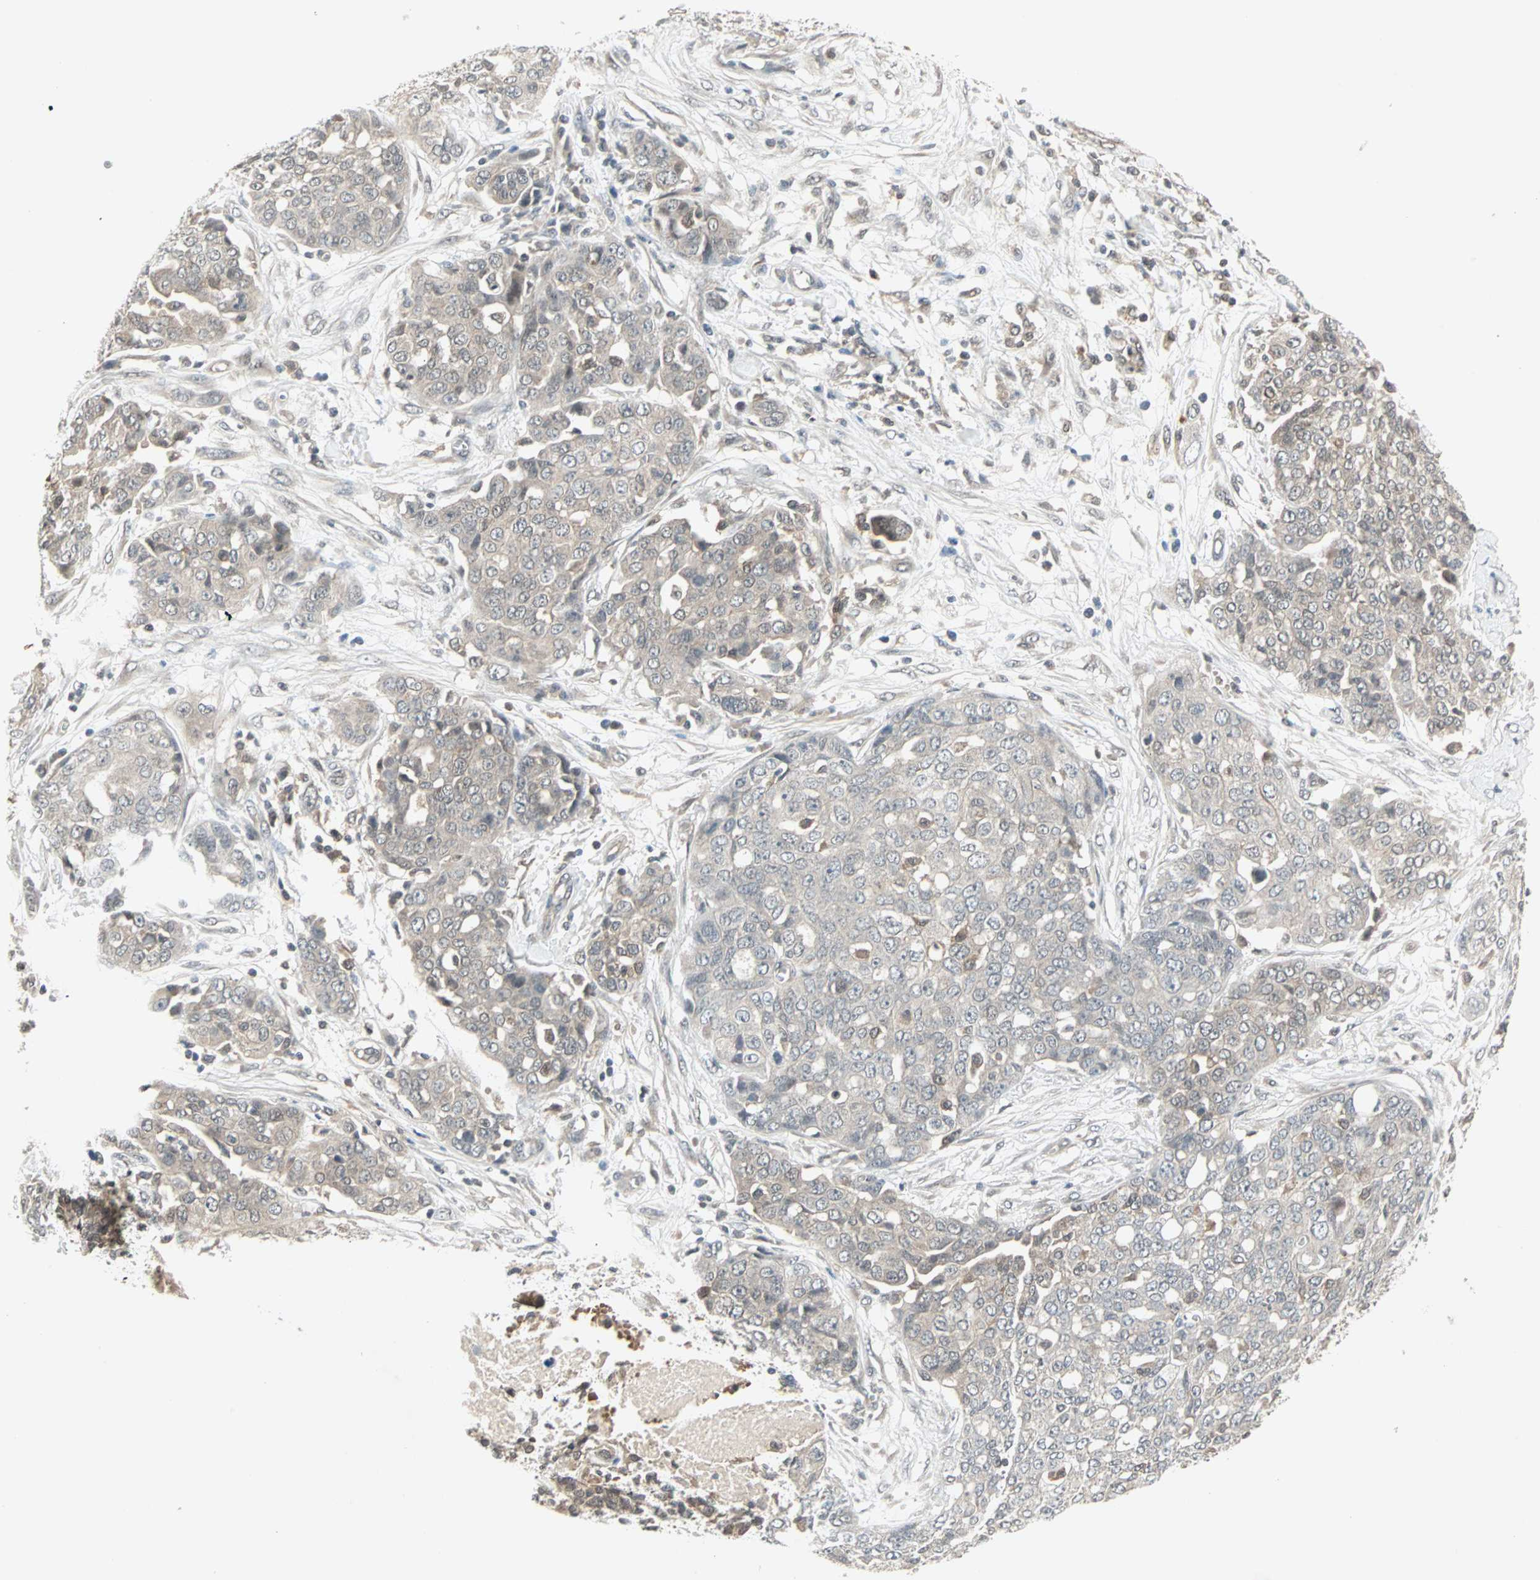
{"staining": {"intensity": "weak", "quantity": "25%-75%", "location": "cytoplasmic/membranous"}, "tissue": "ovarian cancer", "cell_type": "Tumor cells", "image_type": "cancer", "snomed": [{"axis": "morphology", "description": "Cystadenocarcinoma, serous, NOS"}, {"axis": "topography", "description": "Soft tissue"}, {"axis": "topography", "description": "Ovary"}], "caption": "Protein positivity by immunohistochemistry (IHC) reveals weak cytoplasmic/membranous positivity in about 25%-75% of tumor cells in ovarian cancer.", "gene": "PTPA", "patient": {"sex": "female", "age": 57}}